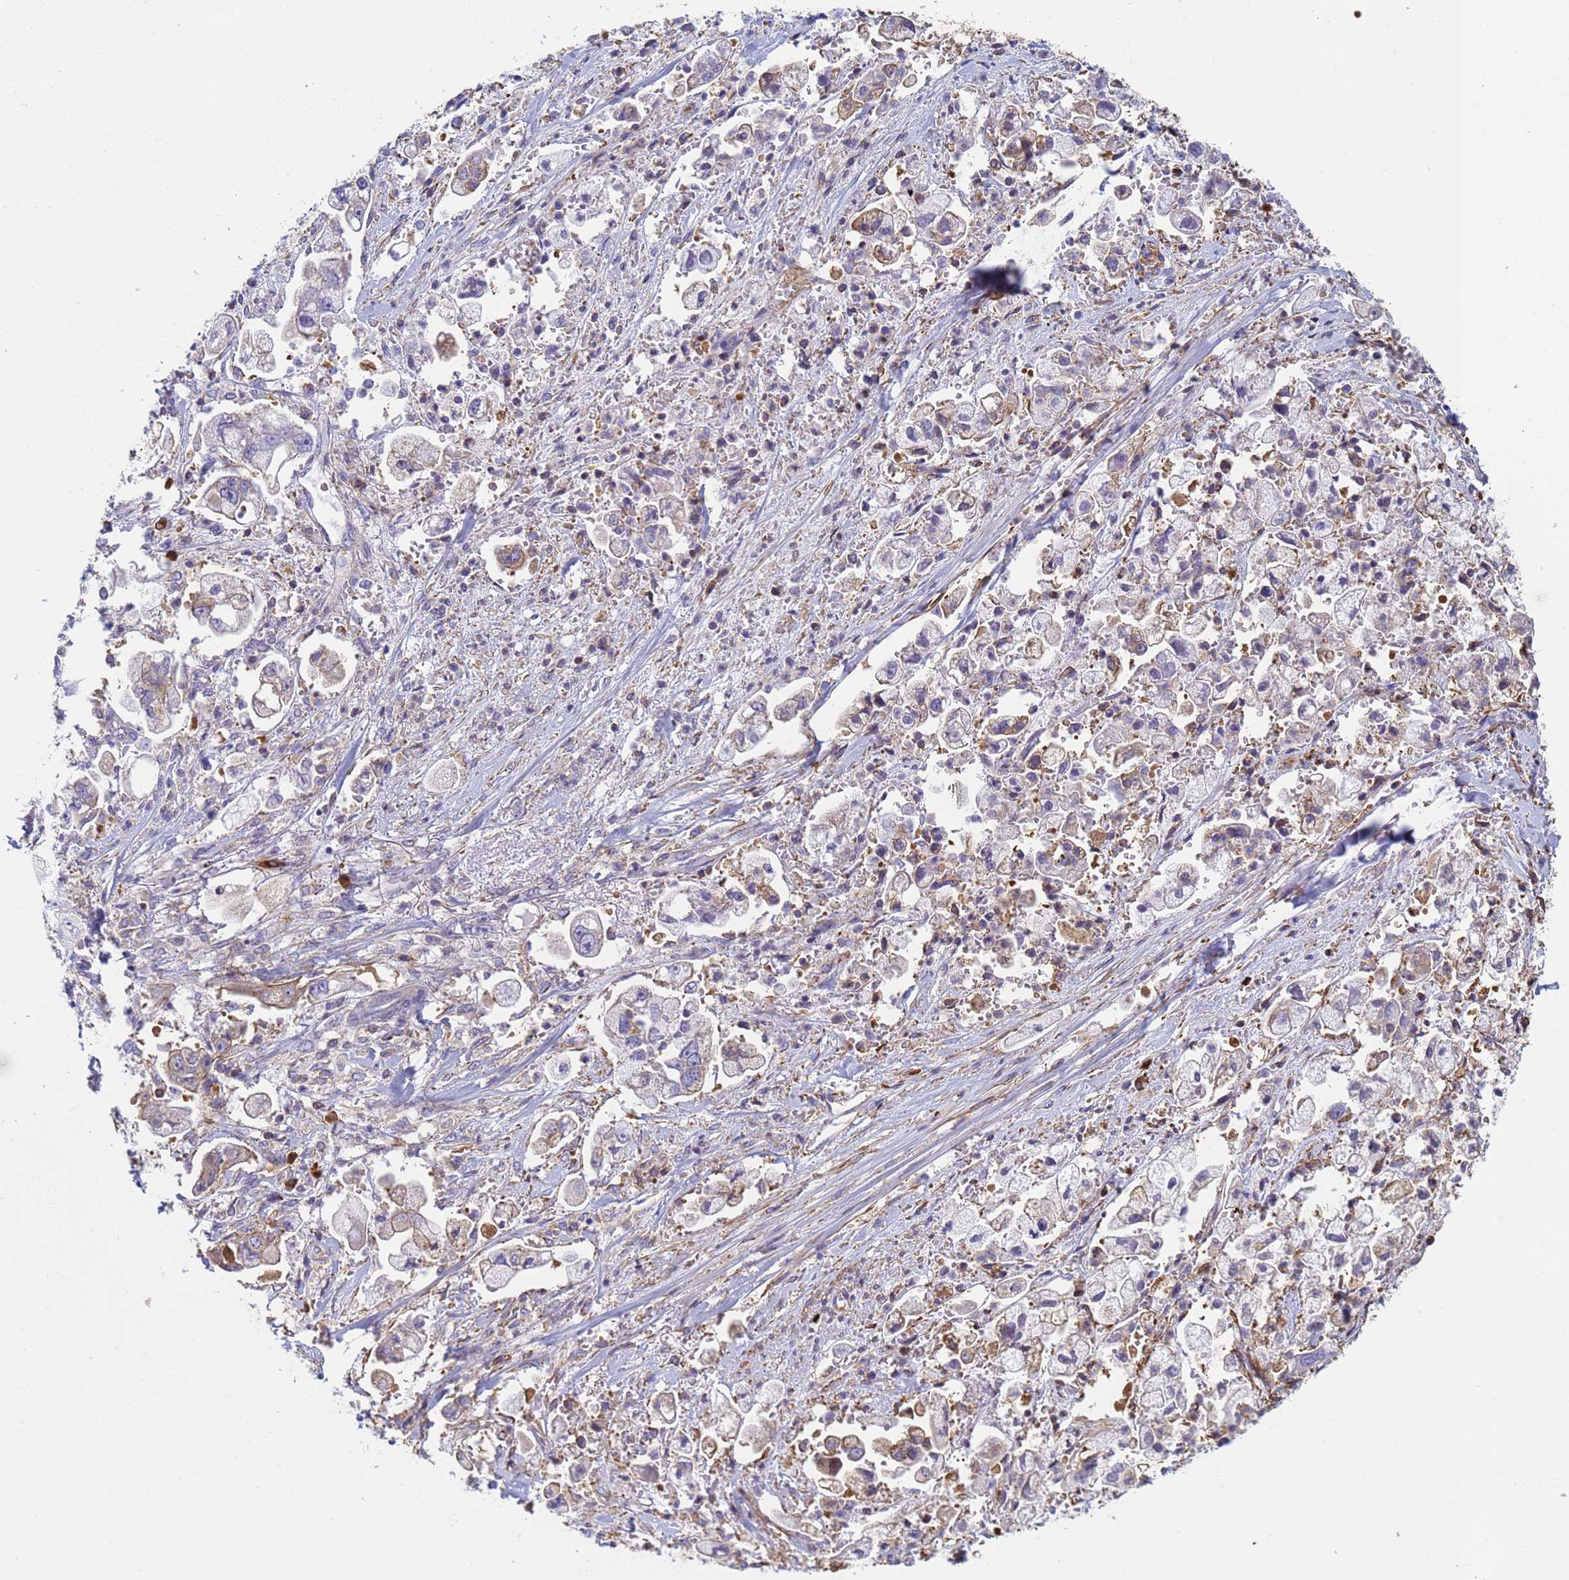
{"staining": {"intensity": "weak", "quantity": "<25%", "location": "cytoplasmic/membranous"}, "tissue": "stomach cancer", "cell_type": "Tumor cells", "image_type": "cancer", "snomed": [{"axis": "morphology", "description": "Adenocarcinoma, NOS"}, {"axis": "topography", "description": "Stomach"}], "caption": "Immunohistochemistry (IHC) of human adenocarcinoma (stomach) displays no positivity in tumor cells.", "gene": "ZNG1B", "patient": {"sex": "male", "age": 62}}